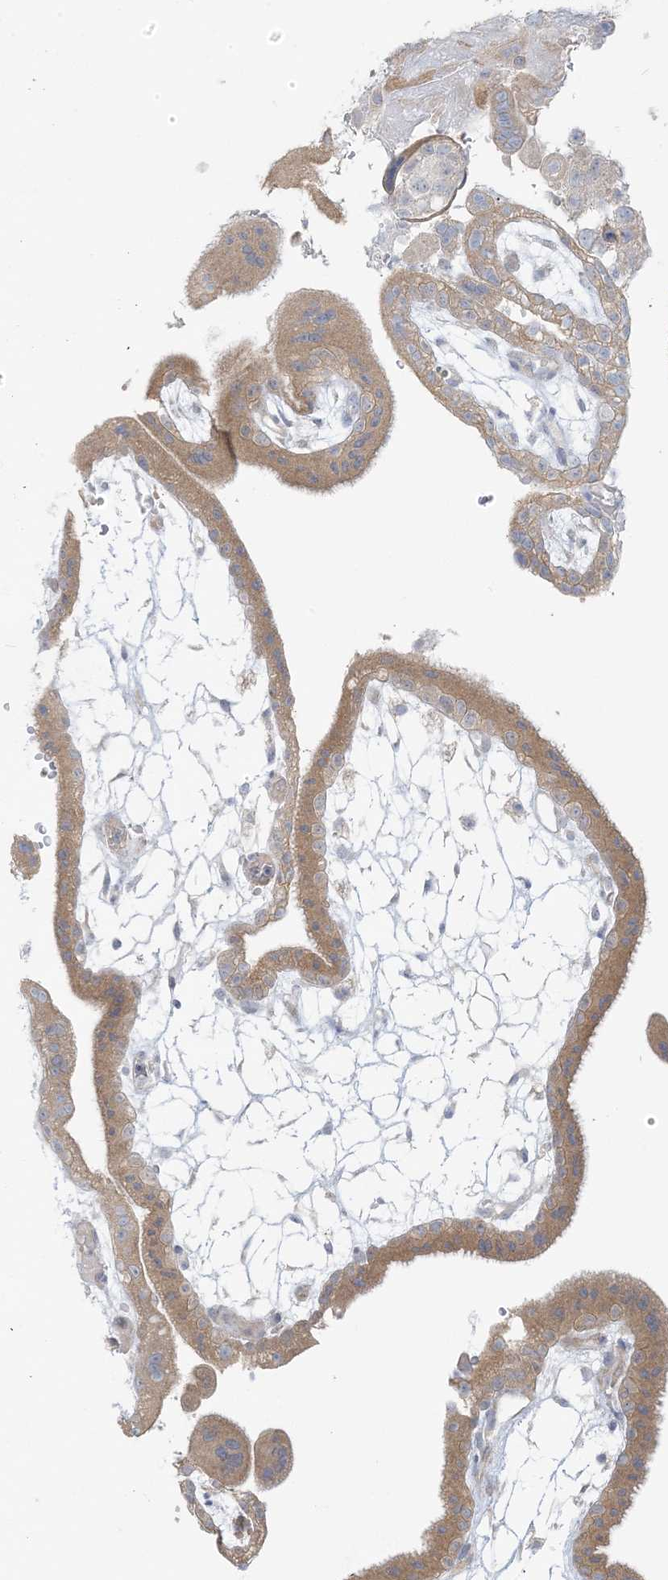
{"staining": {"intensity": "weak", "quantity": ">75%", "location": "cytoplasmic/membranous"}, "tissue": "placenta", "cell_type": "Decidual cells", "image_type": "normal", "snomed": [{"axis": "morphology", "description": "Normal tissue, NOS"}, {"axis": "topography", "description": "Placenta"}], "caption": "DAB (3,3'-diaminobenzidine) immunohistochemical staining of unremarkable human placenta demonstrates weak cytoplasmic/membranous protein positivity in about >75% of decidual cells. (DAB (3,3'-diaminobenzidine) IHC, brown staining for protein, blue staining for nuclei).", "gene": "EEFSEC", "patient": {"sex": "female", "age": 18}}